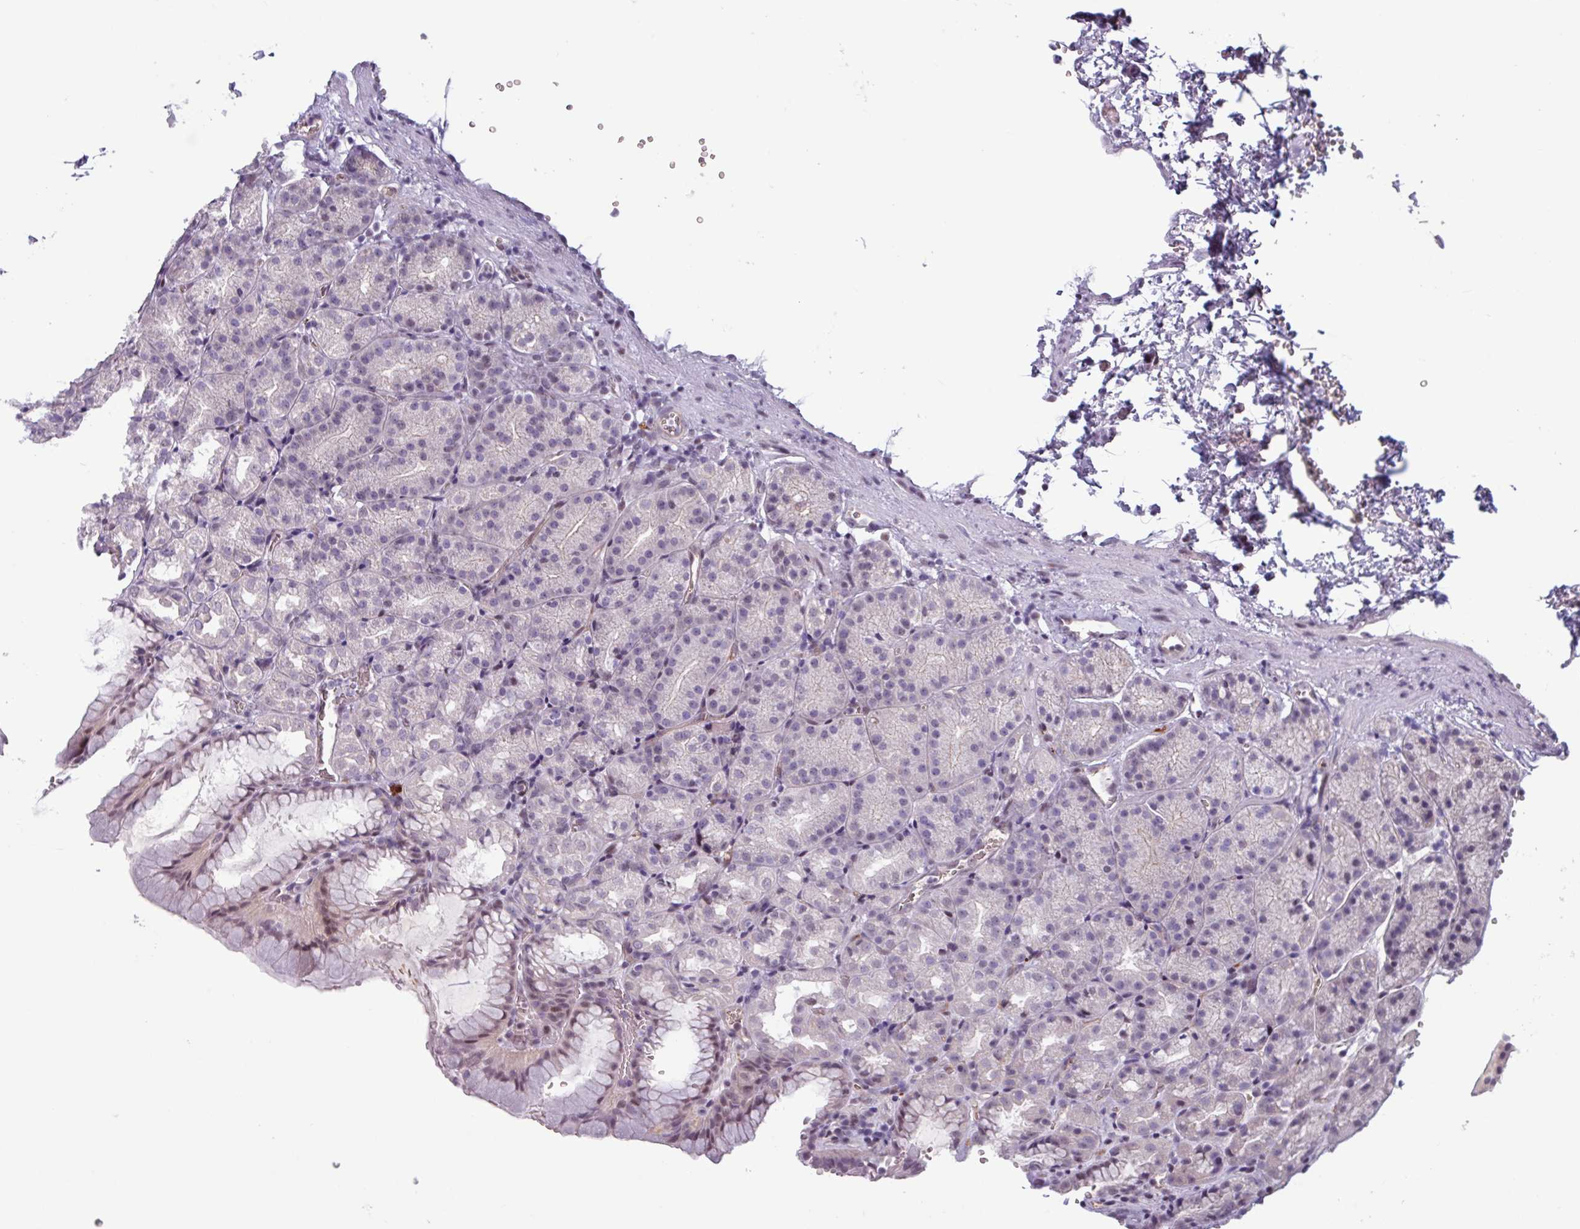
{"staining": {"intensity": "weak", "quantity": "<25%", "location": "nuclear"}, "tissue": "stomach", "cell_type": "Glandular cells", "image_type": "normal", "snomed": [{"axis": "morphology", "description": "Normal tissue, NOS"}, {"axis": "topography", "description": "Stomach, upper"}], "caption": "Immunohistochemistry of normal stomach reveals no expression in glandular cells.", "gene": "ZNF575", "patient": {"sex": "female", "age": 81}}